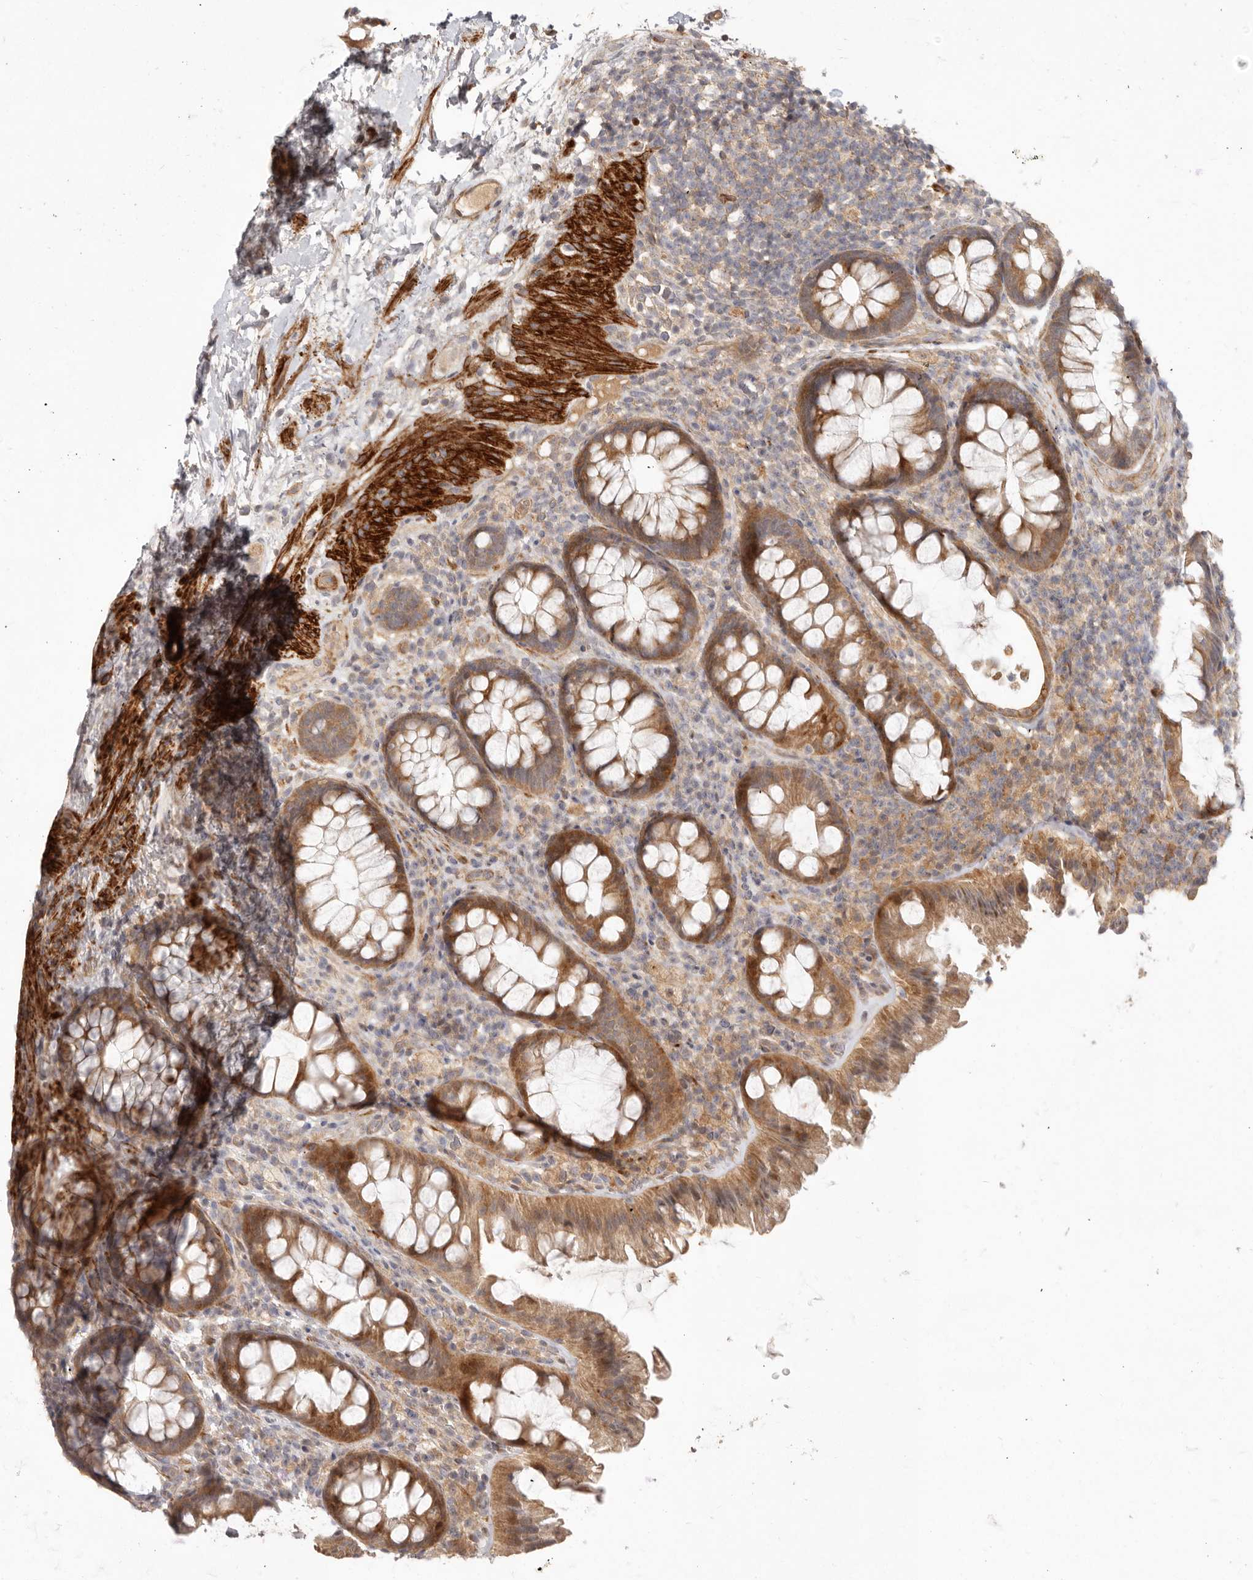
{"staining": {"intensity": "strong", "quantity": ">75%", "location": "cytoplasmic/membranous"}, "tissue": "colon", "cell_type": "Endothelial cells", "image_type": "normal", "snomed": [{"axis": "morphology", "description": "Normal tissue, NOS"}, {"axis": "topography", "description": "Colon"}], "caption": "An IHC image of benign tissue is shown. Protein staining in brown shows strong cytoplasmic/membranous positivity in colon within endothelial cells.", "gene": "VIPR1", "patient": {"sex": "female", "age": 62}}